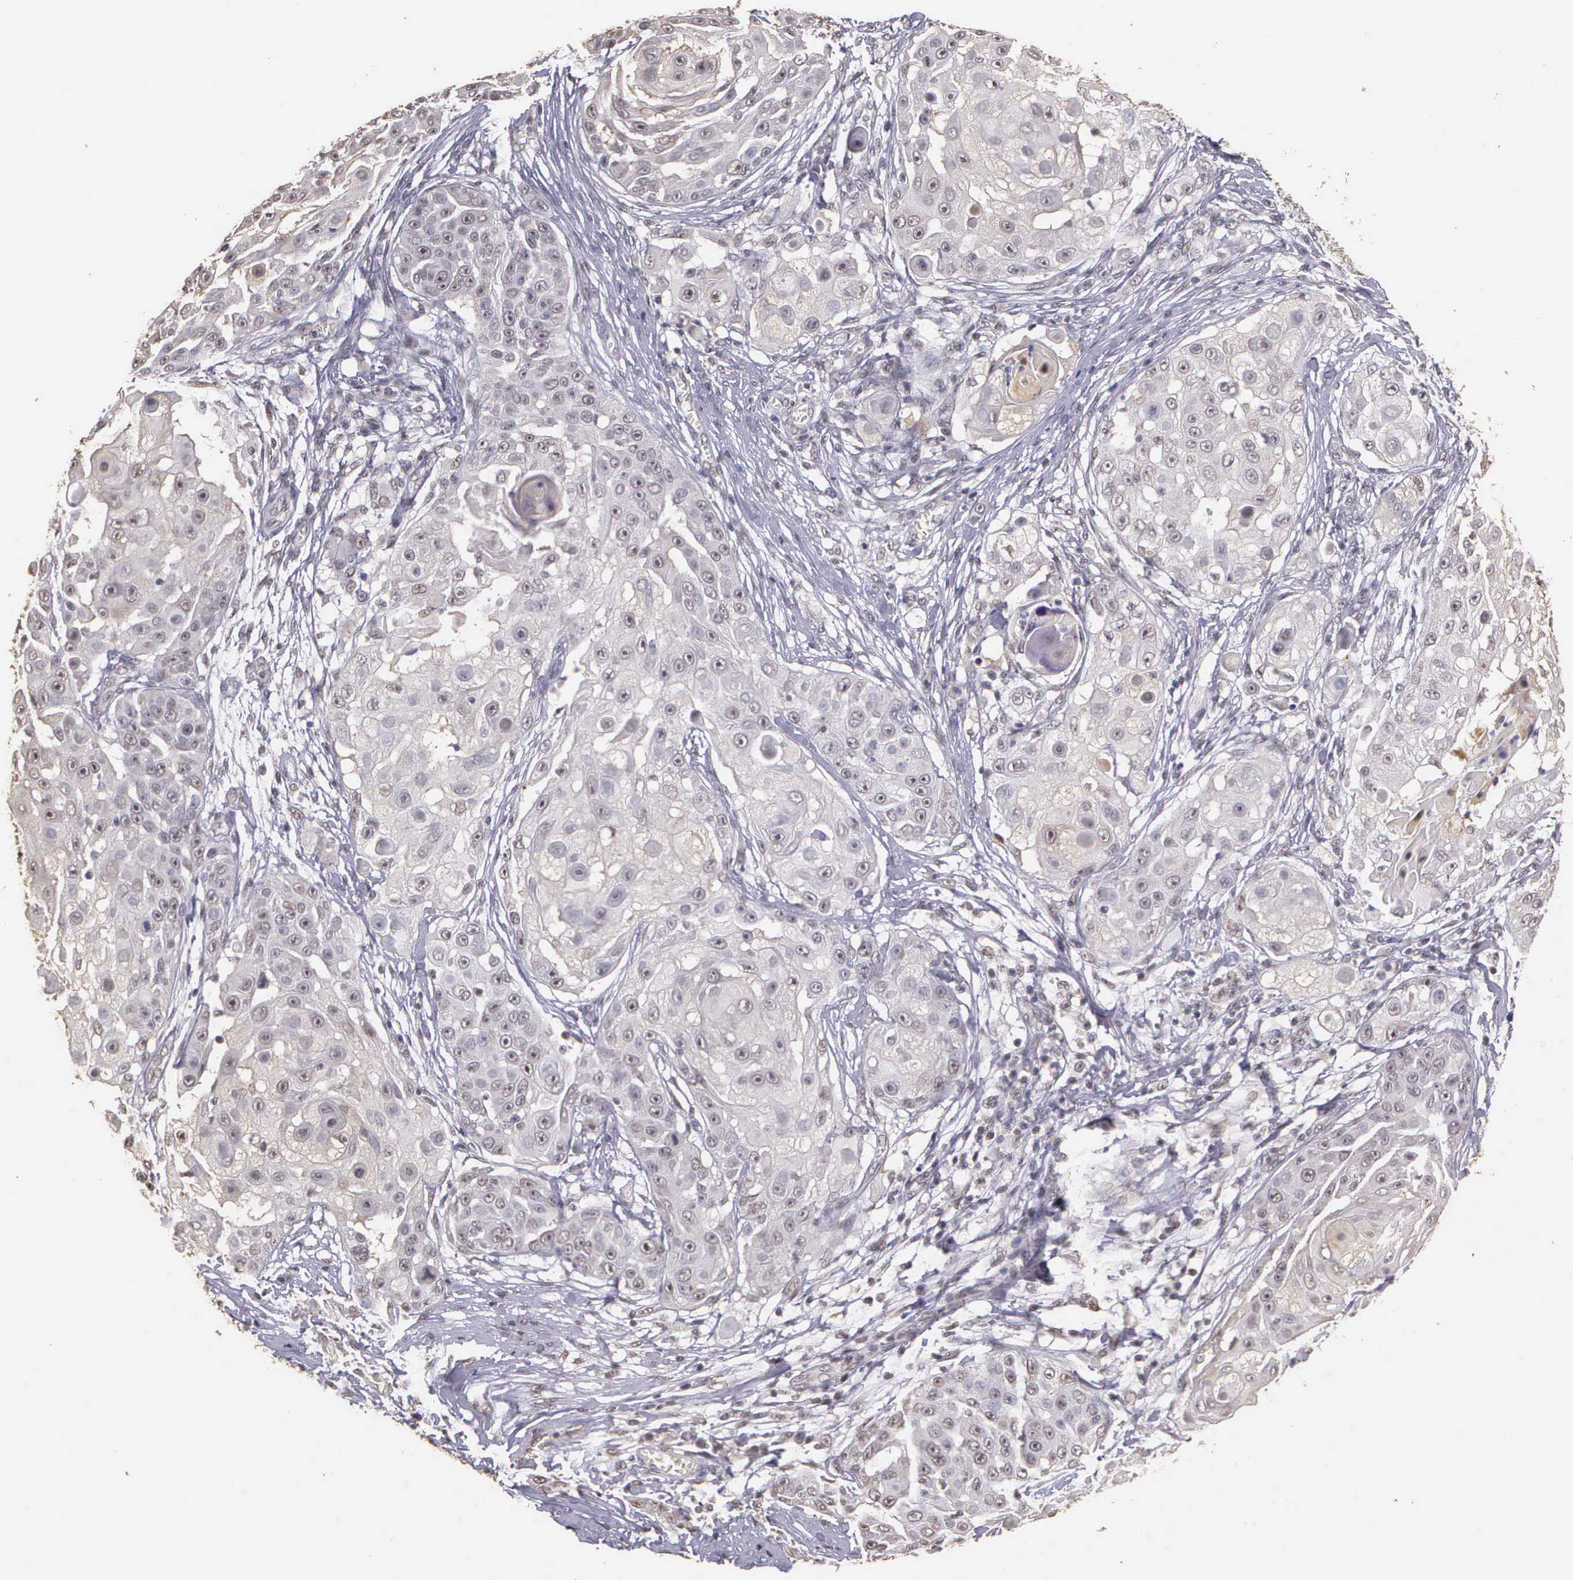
{"staining": {"intensity": "negative", "quantity": "none", "location": "none"}, "tissue": "skin cancer", "cell_type": "Tumor cells", "image_type": "cancer", "snomed": [{"axis": "morphology", "description": "Squamous cell carcinoma, NOS"}, {"axis": "topography", "description": "Skin"}], "caption": "Immunohistochemical staining of skin cancer (squamous cell carcinoma) demonstrates no significant staining in tumor cells.", "gene": "ARMCX5", "patient": {"sex": "female", "age": 57}}